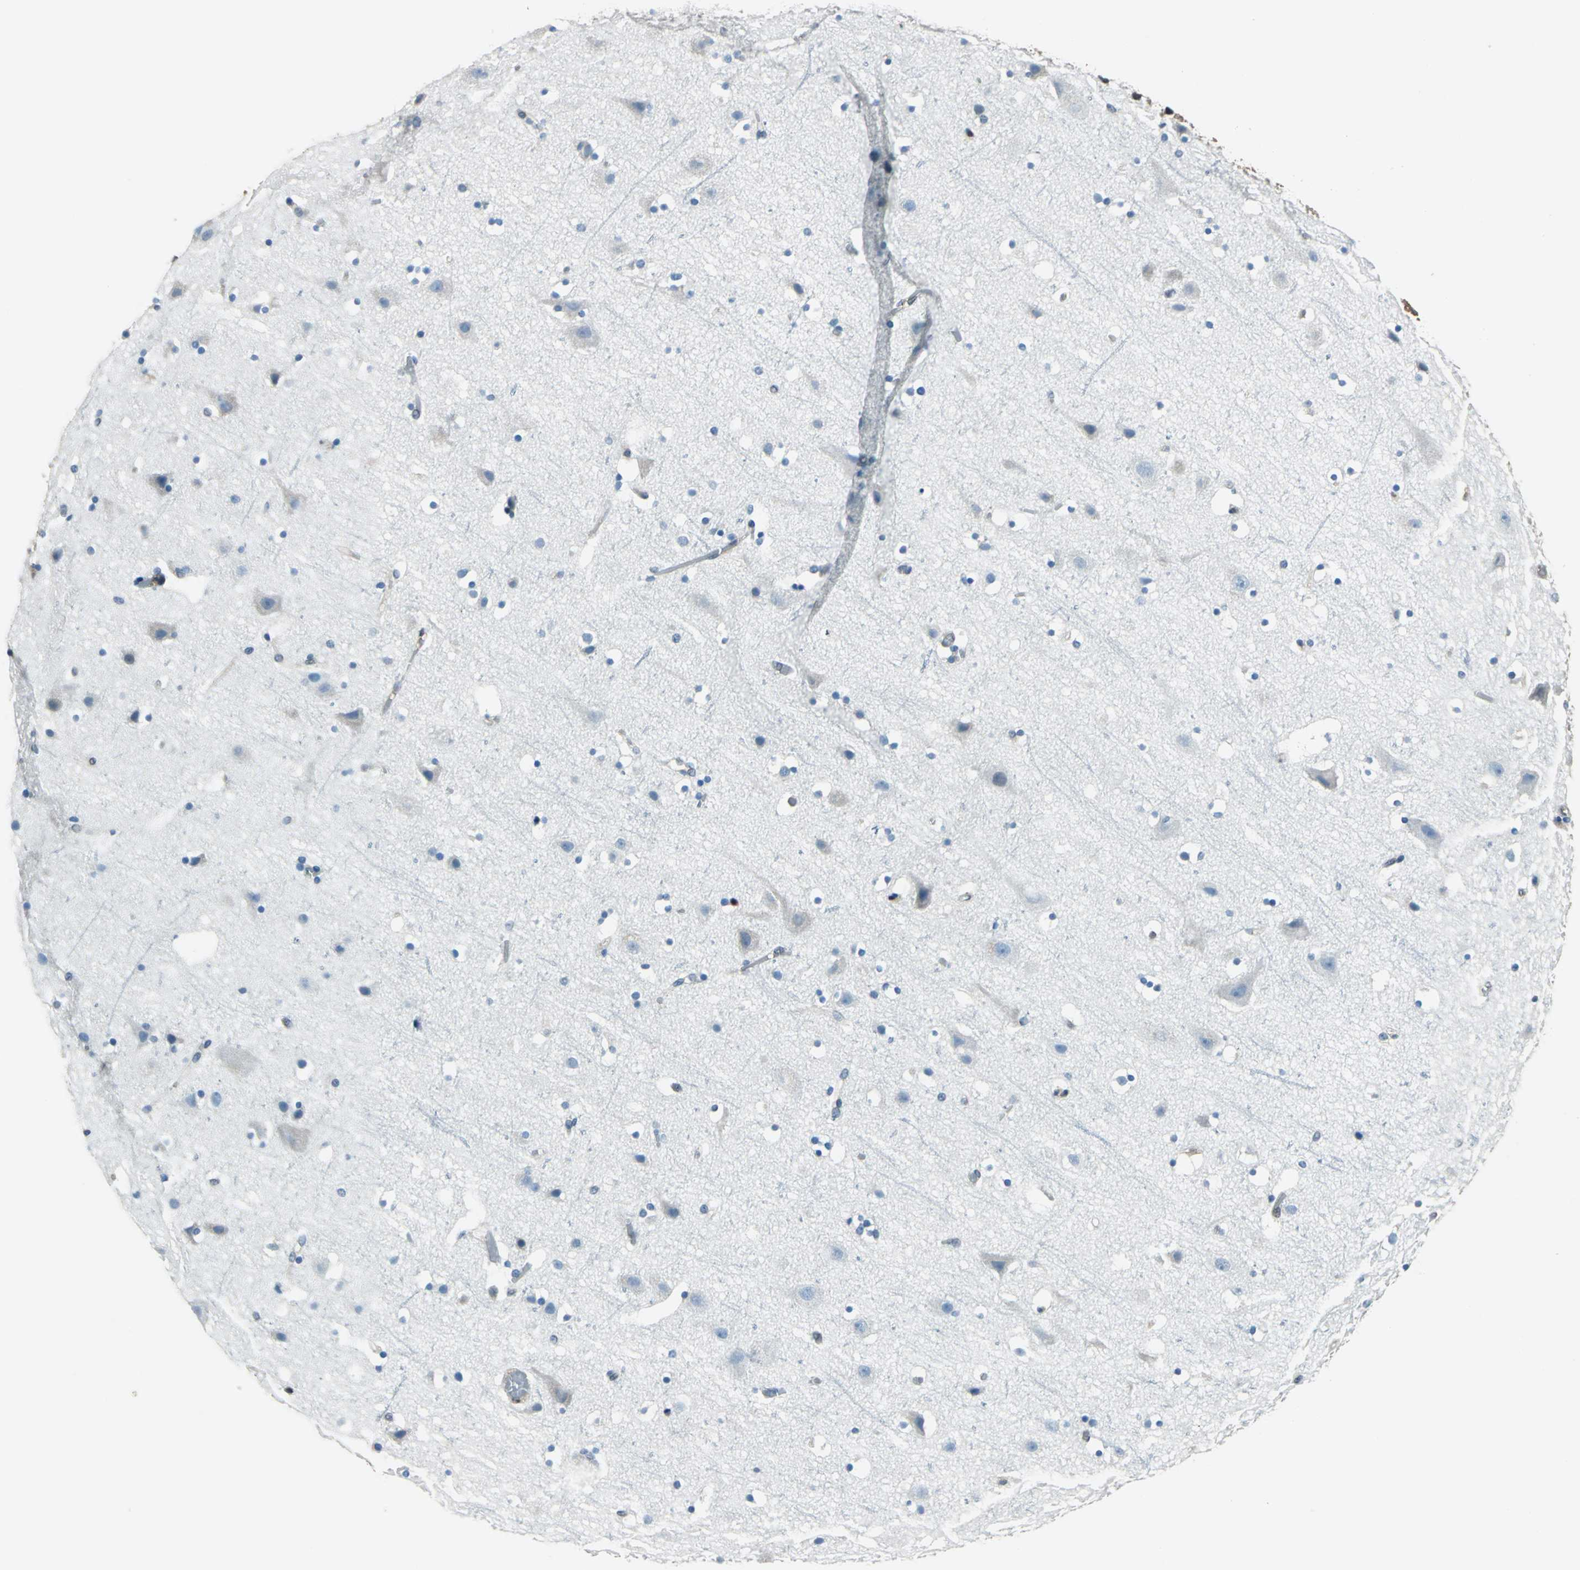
{"staining": {"intensity": "moderate", "quantity": "25%-75%", "location": "cytoplasmic/membranous"}, "tissue": "cerebral cortex", "cell_type": "Endothelial cells", "image_type": "normal", "snomed": [{"axis": "morphology", "description": "Normal tissue, NOS"}, {"axis": "topography", "description": "Cerebral cortex"}], "caption": "Protein analysis of normal cerebral cortex demonstrates moderate cytoplasmic/membranous staining in about 25%-75% of endothelial cells. (Brightfield microscopy of DAB IHC at high magnification).", "gene": "PSME1", "patient": {"sex": "male", "age": 45}}